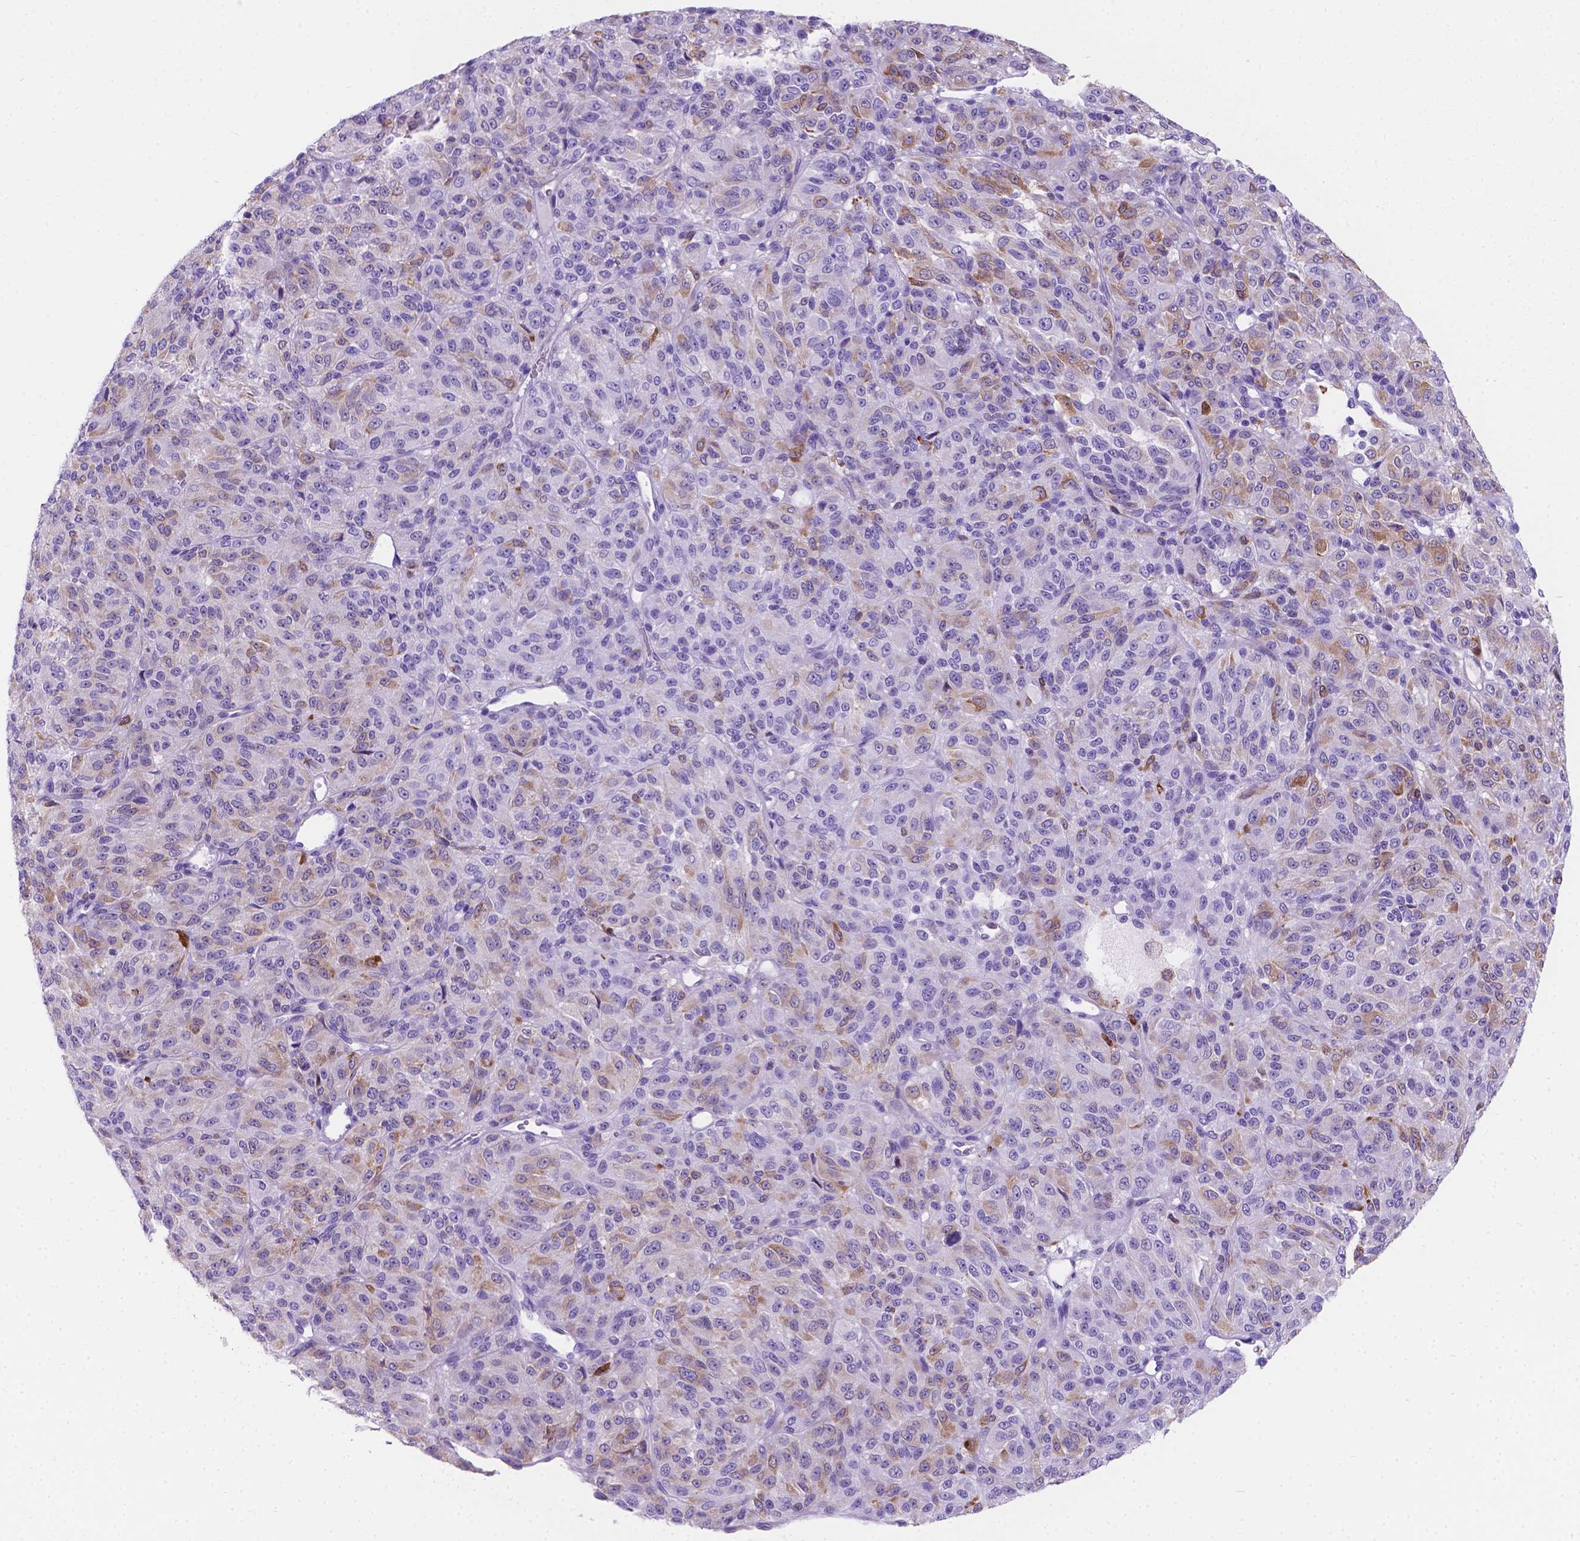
{"staining": {"intensity": "weak", "quantity": "<25%", "location": "cytoplasmic/membranous"}, "tissue": "melanoma", "cell_type": "Tumor cells", "image_type": "cancer", "snomed": [{"axis": "morphology", "description": "Malignant melanoma, Metastatic site"}, {"axis": "topography", "description": "Brain"}], "caption": "Tumor cells show no significant protein staining in melanoma.", "gene": "MACF1", "patient": {"sex": "female", "age": 56}}